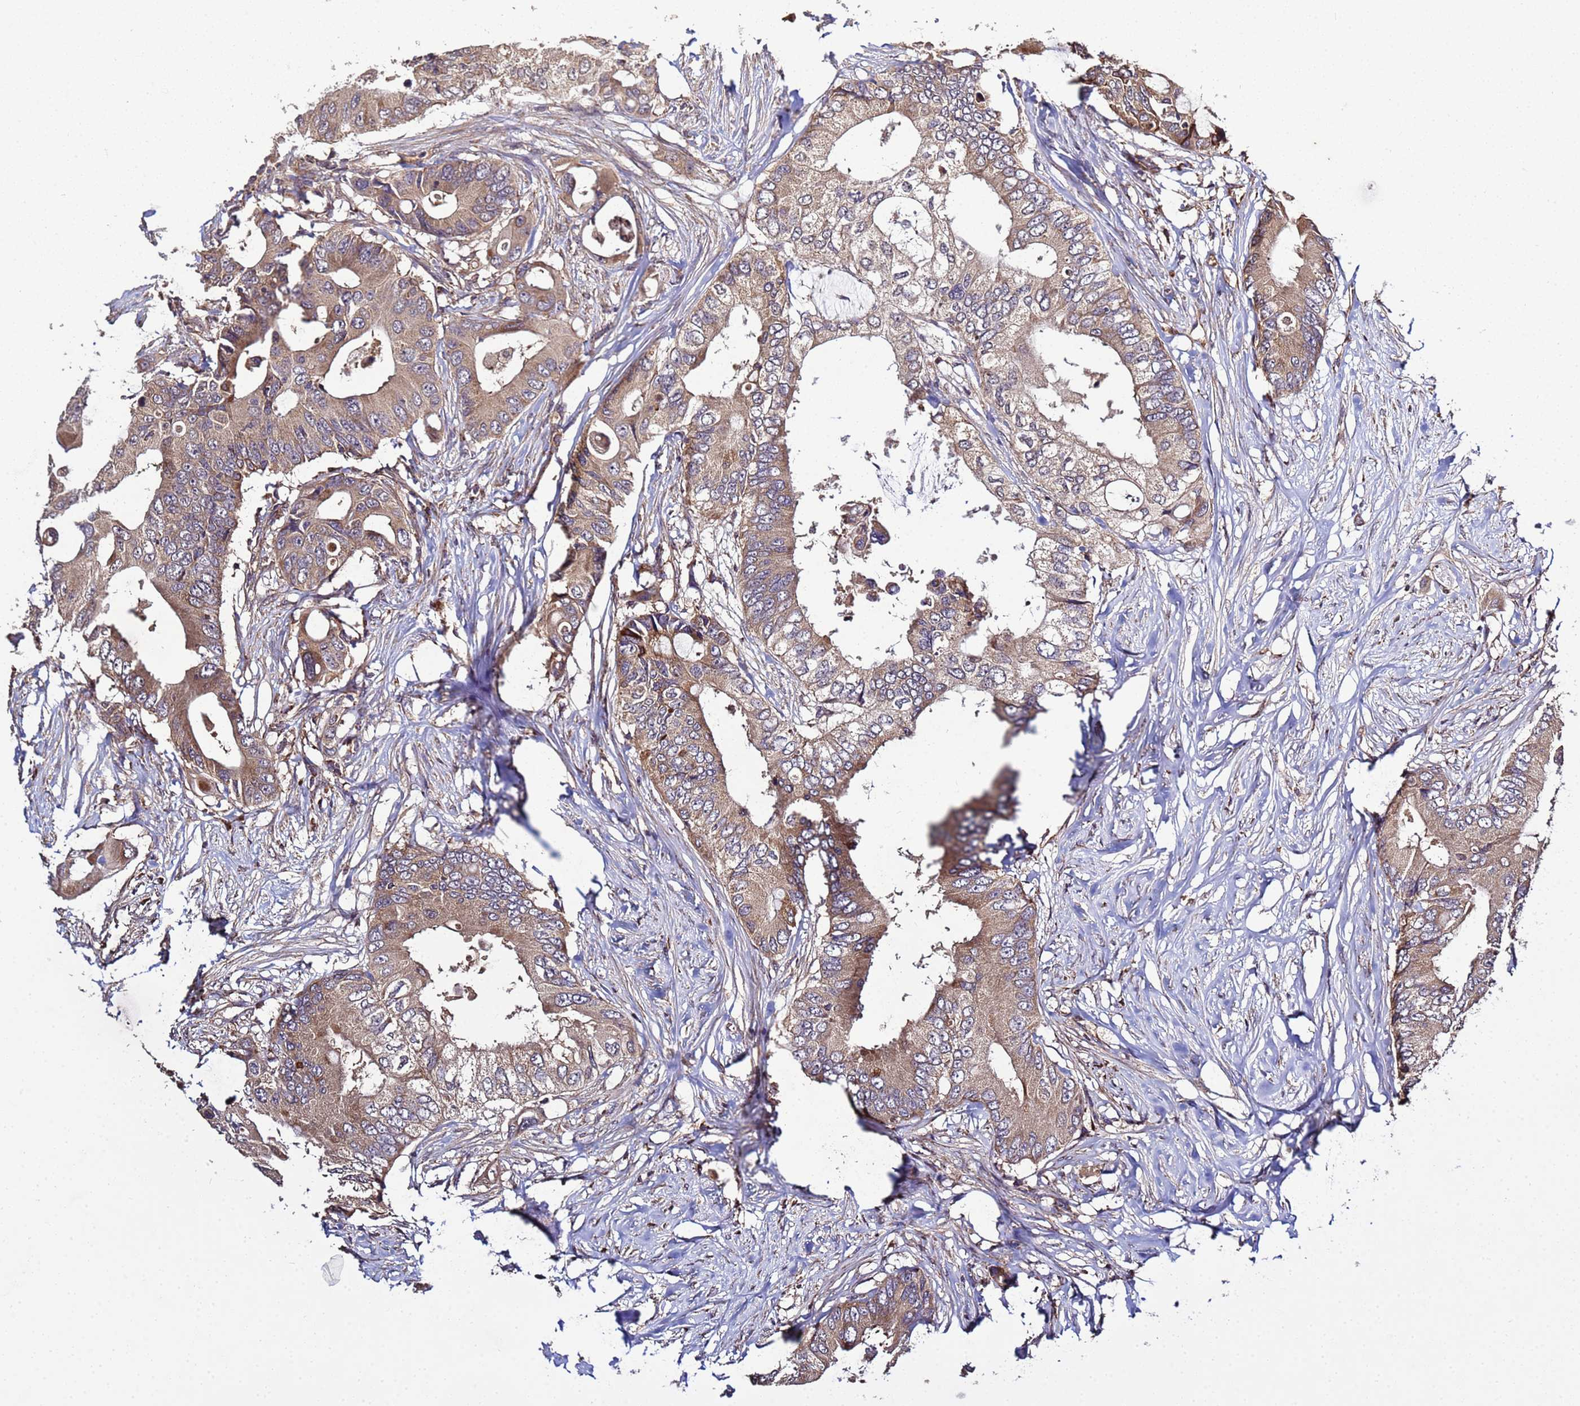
{"staining": {"intensity": "moderate", "quantity": ">75%", "location": "cytoplasmic/membranous"}, "tissue": "colorectal cancer", "cell_type": "Tumor cells", "image_type": "cancer", "snomed": [{"axis": "morphology", "description": "Adenocarcinoma, NOS"}, {"axis": "topography", "description": "Colon"}], "caption": "Immunohistochemistry image of colorectal adenocarcinoma stained for a protein (brown), which reveals medium levels of moderate cytoplasmic/membranous expression in about >75% of tumor cells.", "gene": "P2RX7", "patient": {"sex": "male", "age": 71}}